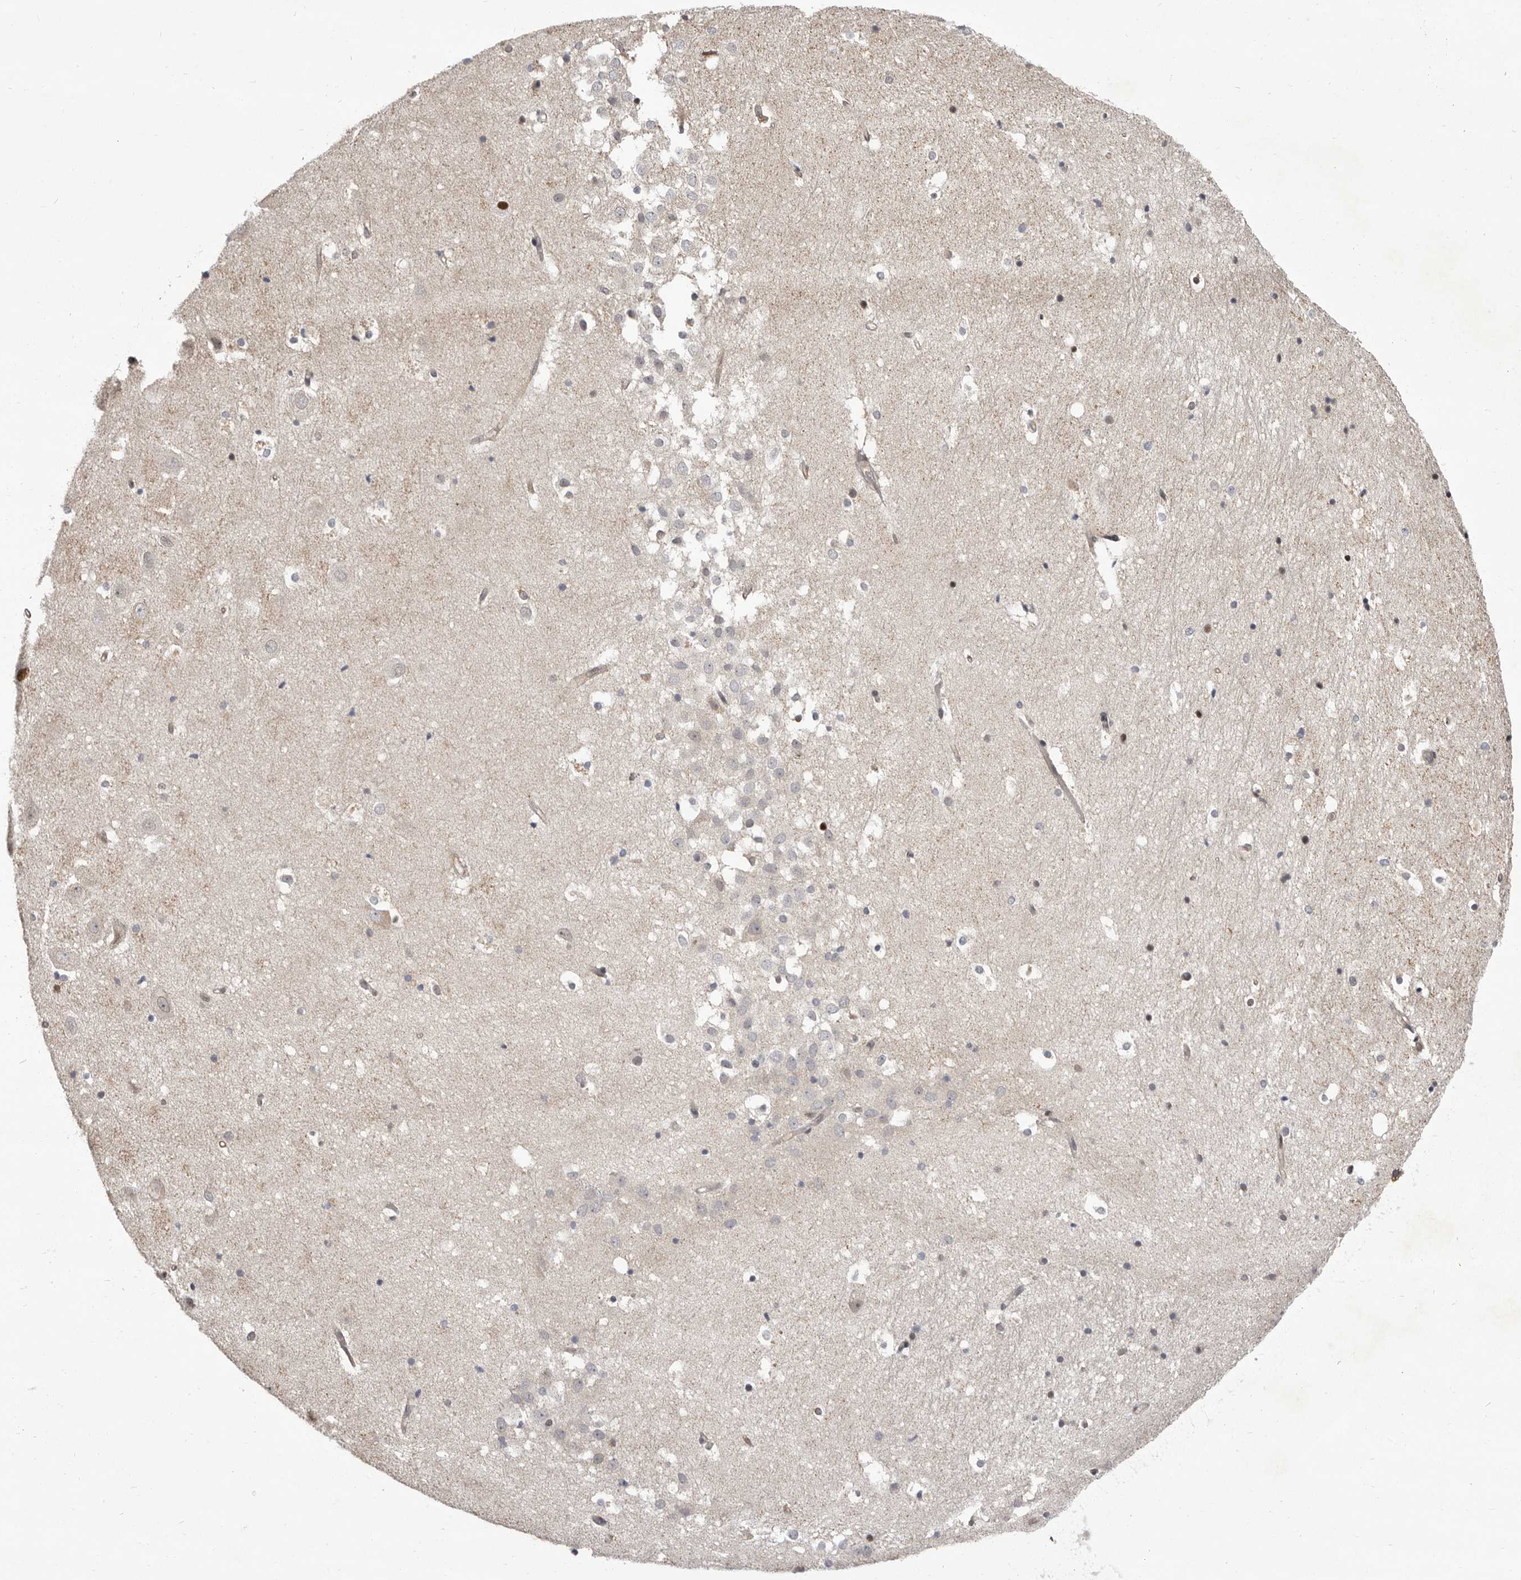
{"staining": {"intensity": "negative", "quantity": "none", "location": "none"}, "tissue": "hippocampus", "cell_type": "Glial cells", "image_type": "normal", "snomed": [{"axis": "morphology", "description": "Normal tissue, NOS"}, {"axis": "topography", "description": "Hippocampus"}], "caption": "The photomicrograph displays no staining of glial cells in benign hippocampus. (Brightfield microscopy of DAB (3,3'-diaminobenzidine) immunohistochemistry (IHC) at high magnification).", "gene": "GLRX3", "patient": {"sex": "female", "age": 52}}